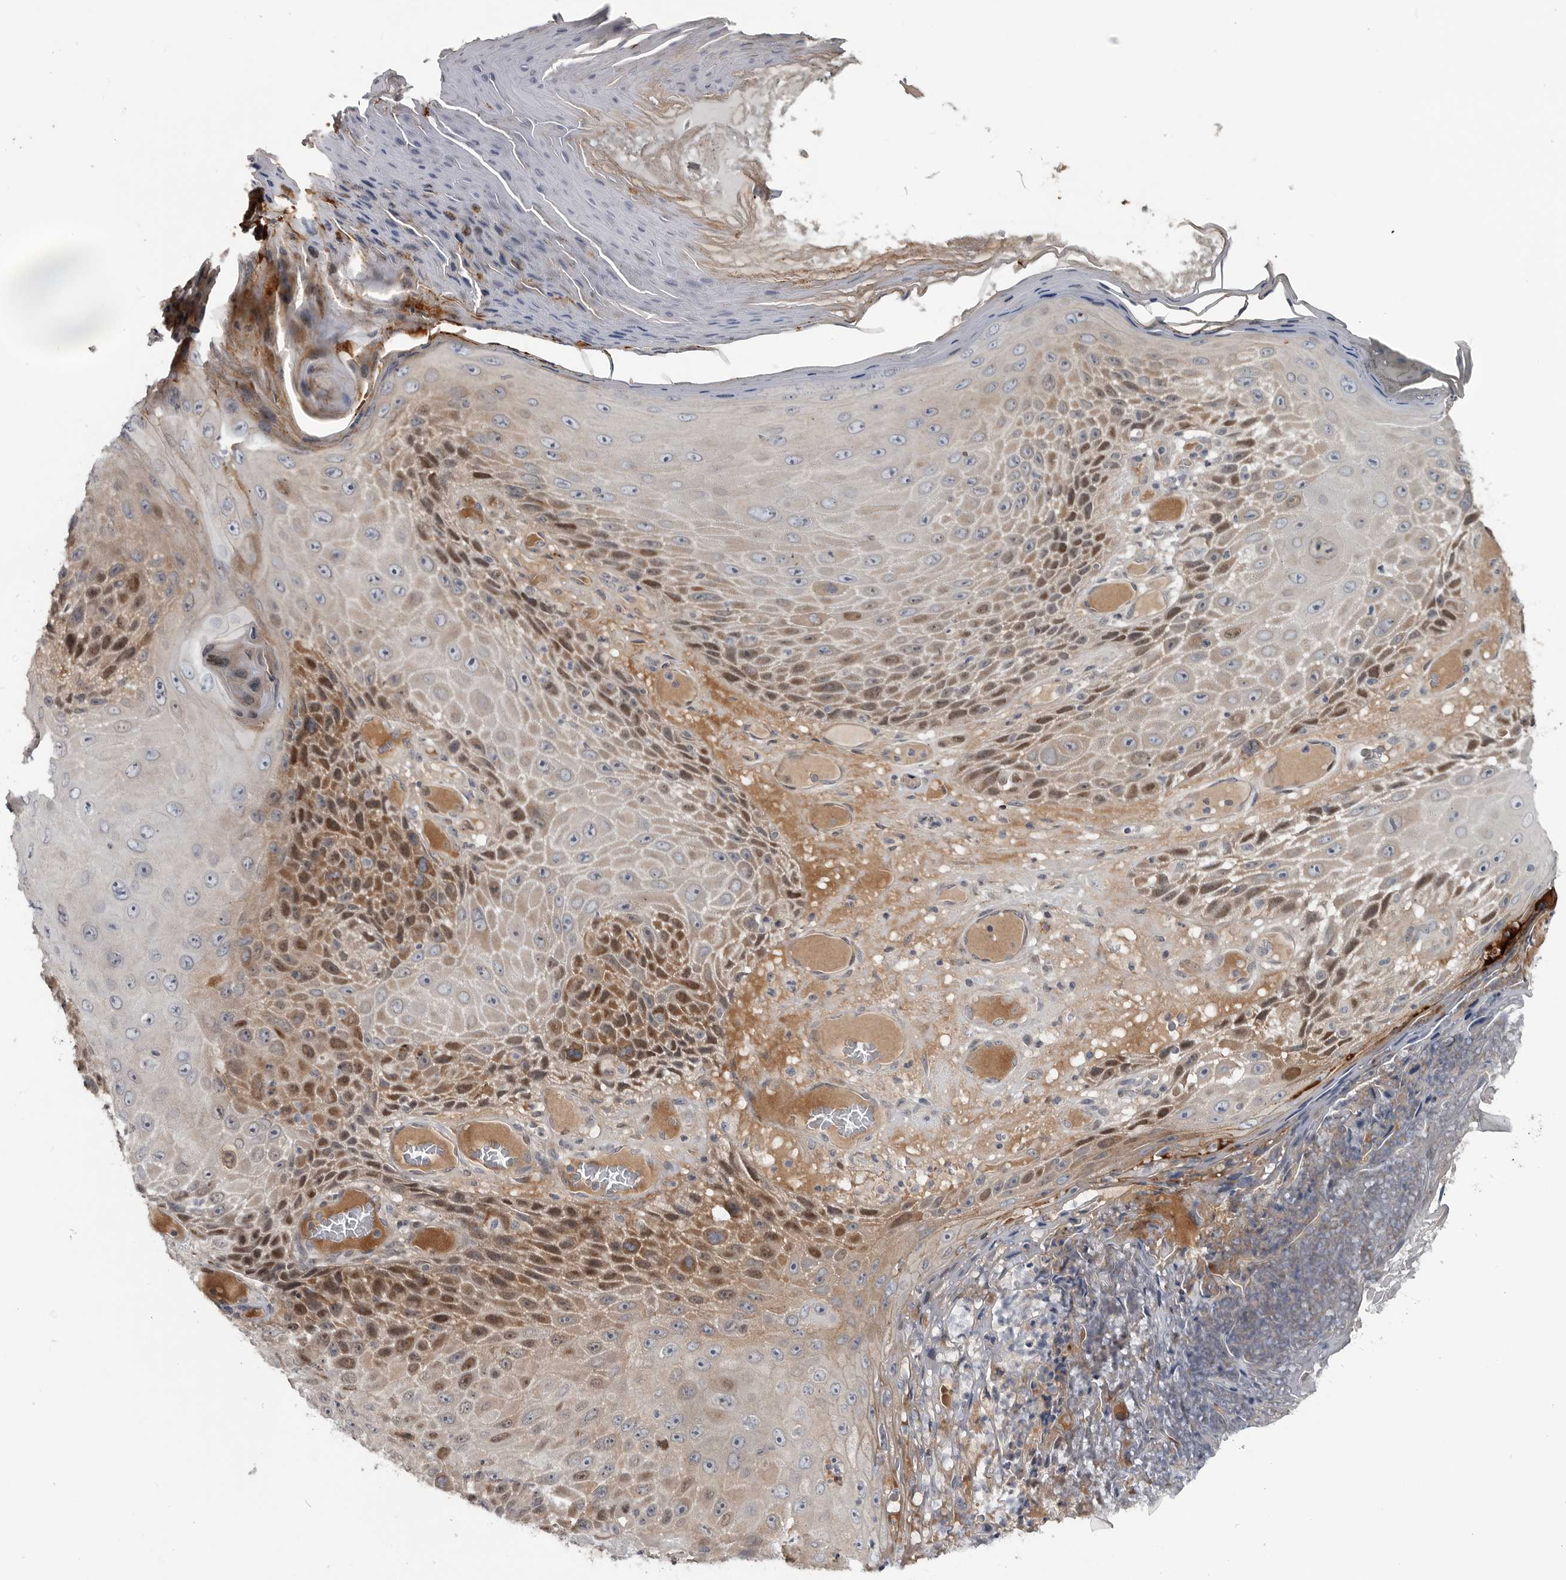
{"staining": {"intensity": "moderate", "quantity": "25%-75%", "location": "nuclear"}, "tissue": "skin cancer", "cell_type": "Tumor cells", "image_type": "cancer", "snomed": [{"axis": "morphology", "description": "Squamous cell carcinoma, NOS"}, {"axis": "topography", "description": "Skin"}], "caption": "Protein staining of squamous cell carcinoma (skin) tissue exhibits moderate nuclear staining in approximately 25%-75% of tumor cells.", "gene": "ZNF277", "patient": {"sex": "female", "age": 88}}